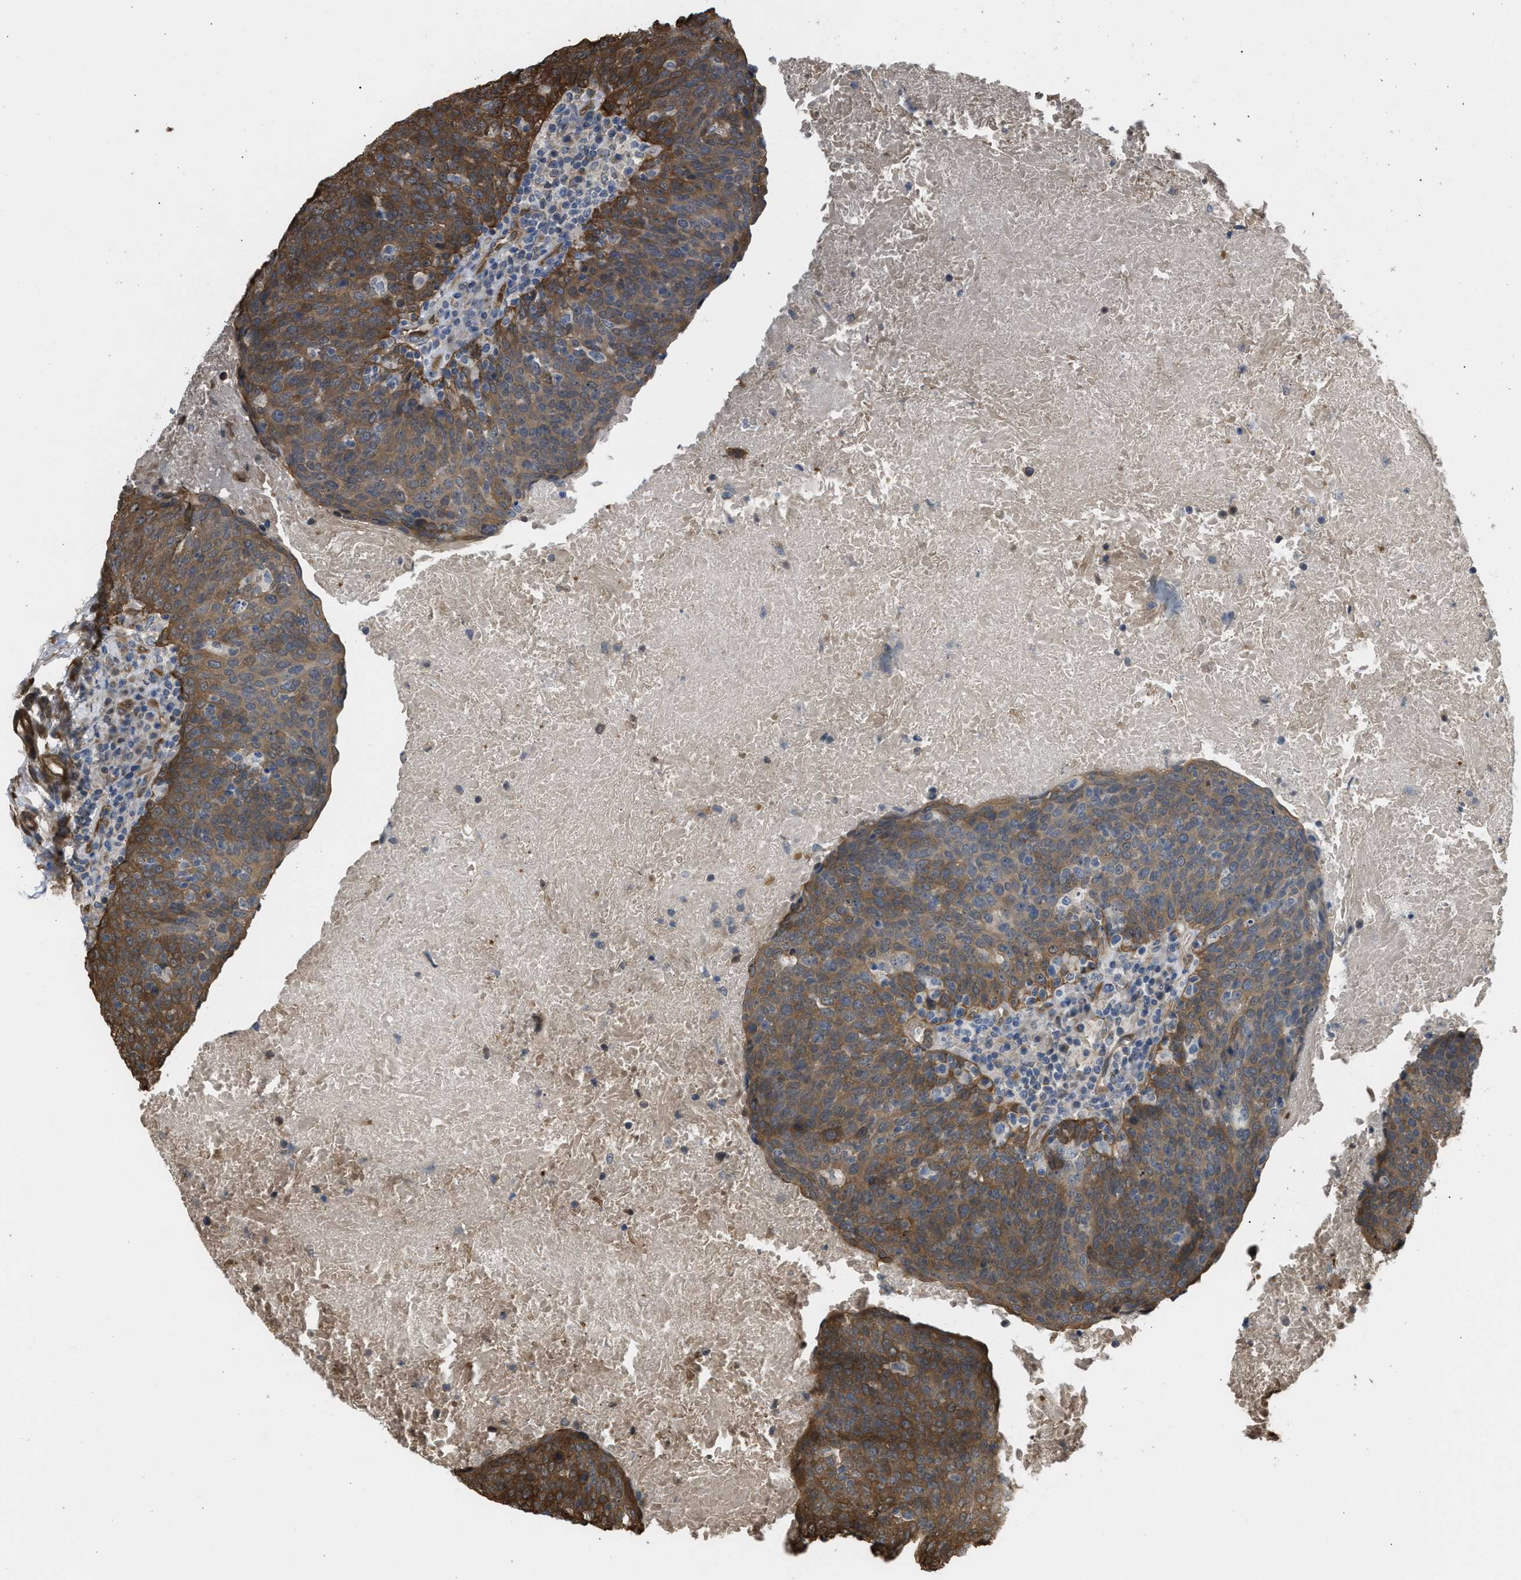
{"staining": {"intensity": "moderate", "quantity": ">75%", "location": "cytoplasmic/membranous"}, "tissue": "head and neck cancer", "cell_type": "Tumor cells", "image_type": "cancer", "snomed": [{"axis": "morphology", "description": "Squamous cell carcinoma, NOS"}, {"axis": "morphology", "description": "Squamous cell carcinoma, metastatic, NOS"}, {"axis": "topography", "description": "Lymph node"}, {"axis": "topography", "description": "Head-Neck"}], "caption": "Immunohistochemical staining of head and neck cancer demonstrates medium levels of moderate cytoplasmic/membranous protein staining in about >75% of tumor cells.", "gene": "BAG3", "patient": {"sex": "male", "age": 62}}